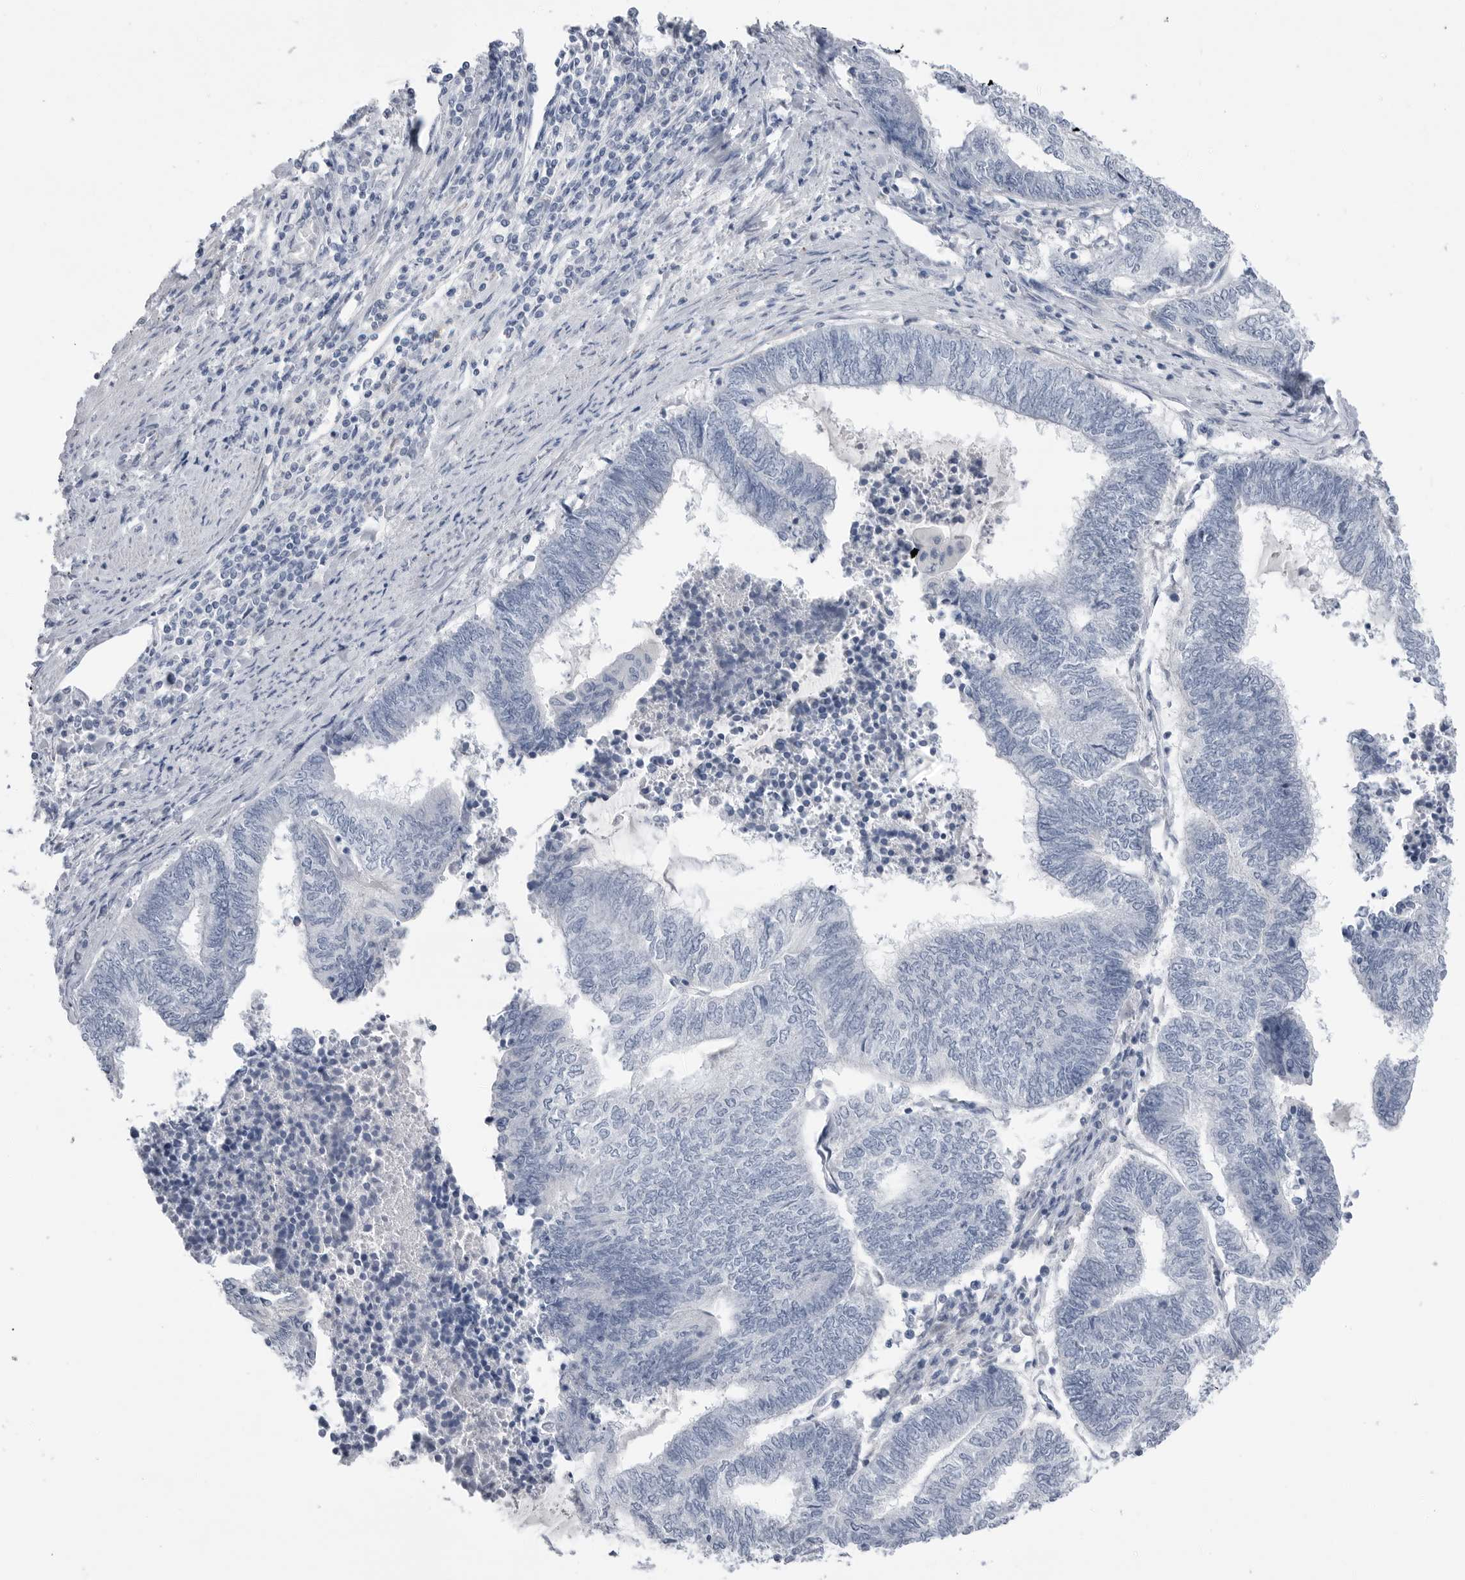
{"staining": {"intensity": "negative", "quantity": "none", "location": "none"}, "tissue": "endometrial cancer", "cell_type": "Tumor cells", "image_type": "cancer", "snomed": [{"axis": "morphology", "description": "Adenocarcinoma, NOS"}, {"axis": "topography", "description": "Uterus"}, {"axis": "topography", "description": "Endometrium"}], "caption": "This is an IHC photomicrograph of endometrial adenocarcinoma. There is no positivity in tumor cells.", "gene": "ABHD12", "patient": {"sex": "female", "age": 70}}